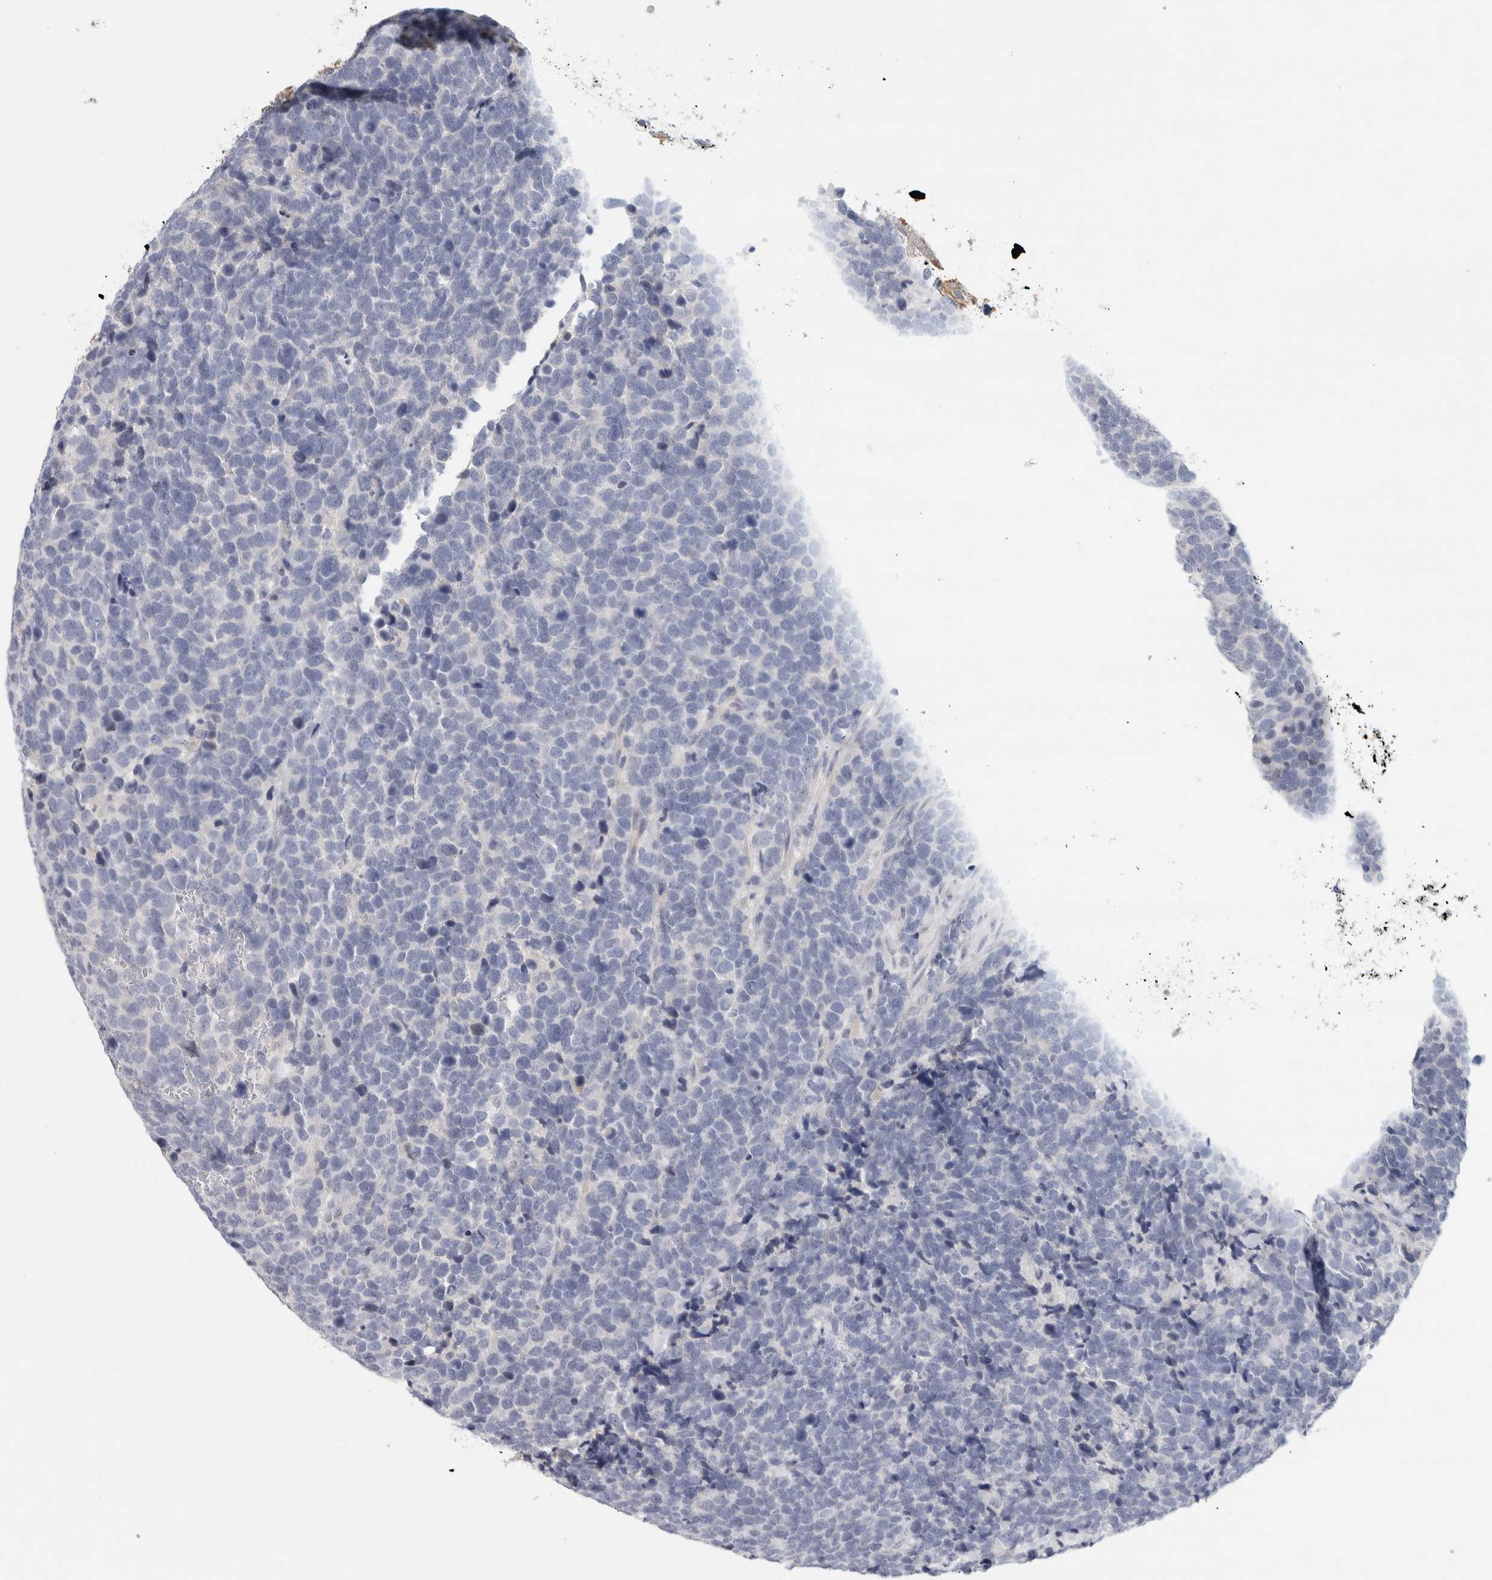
{"staining": {"intensity": "negative", "quantity": "none", "location": "none"}, "tissue": "urothelial cancer", "cell_type": "Tumor cells", "image_type": "cancer", "snomed": [{"axis": "morphology", "description": "Urothelial carcinoma, High grade"}, {"axis": "topography", "description": "Urinary bladder"}], "caption": "Immunohistochemistry (IHC) micrograph of urothelial cancer stained for a protein (brown), which shows no expression in tumor cells.", "gene": "STK31", "patient": {"sex": "female", "age": 82}}